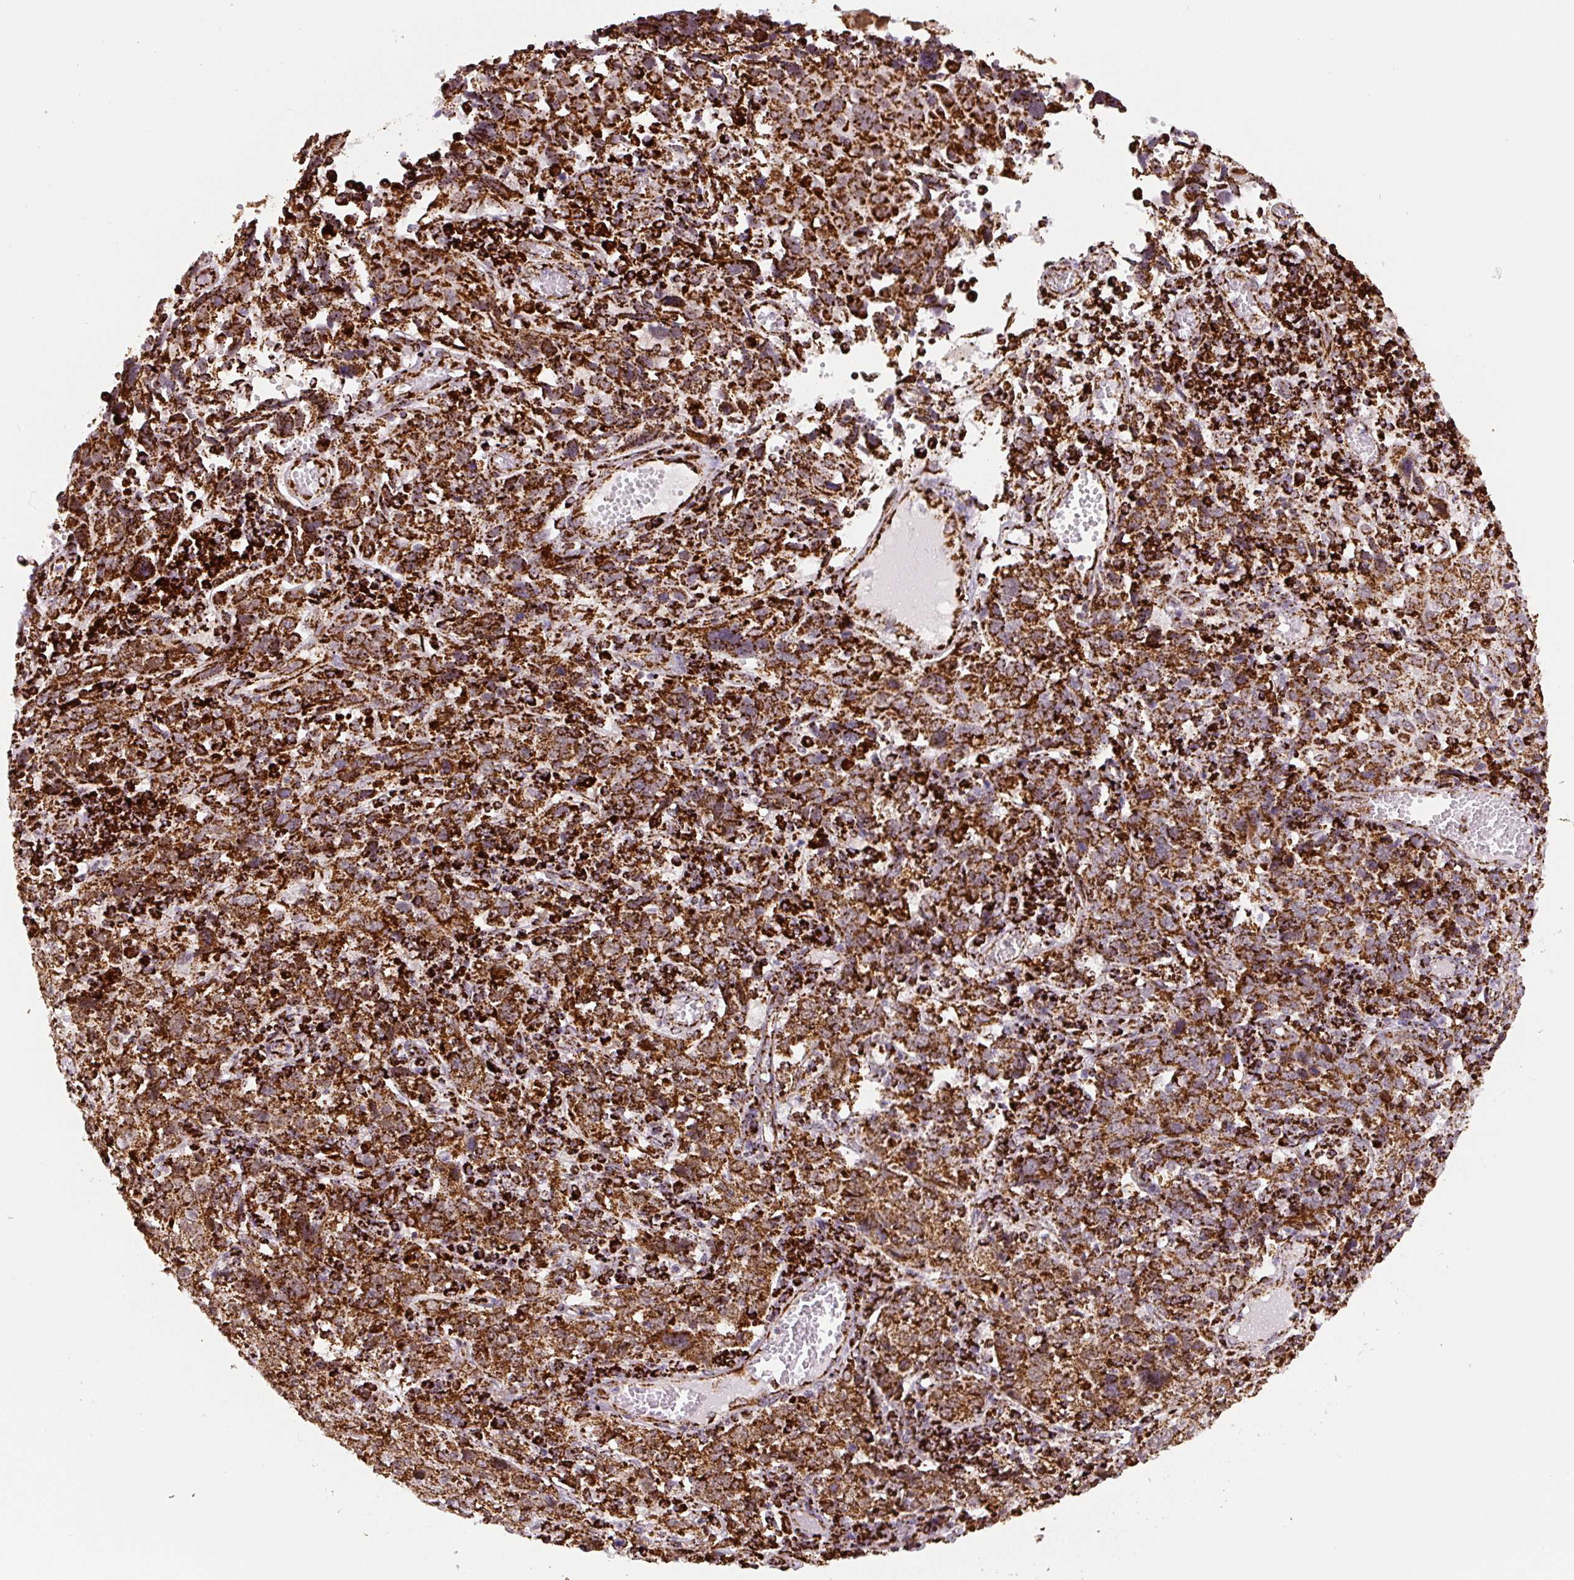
{"staining": {"intensity": "strong", "quantity": ">75%", "location": "cytoplasmic/membranous"}, "tissue": "cervical cancer", "cell_type": "Tumor cells", "image_type": "cancer", "snomed": [{"axis": "morphology", "description": "Squamous cell carcinoma, NOS"}, {"axis": "topography", "description": "Cervix"}], "caption": "This image shows IHC staining of human cervical cancer, with high strong cytoplasmic/membranous positivity in about >75% of tumor cells.", "gene": "ATP5F1A", "patient": {"sex": "female", "age": 46}}